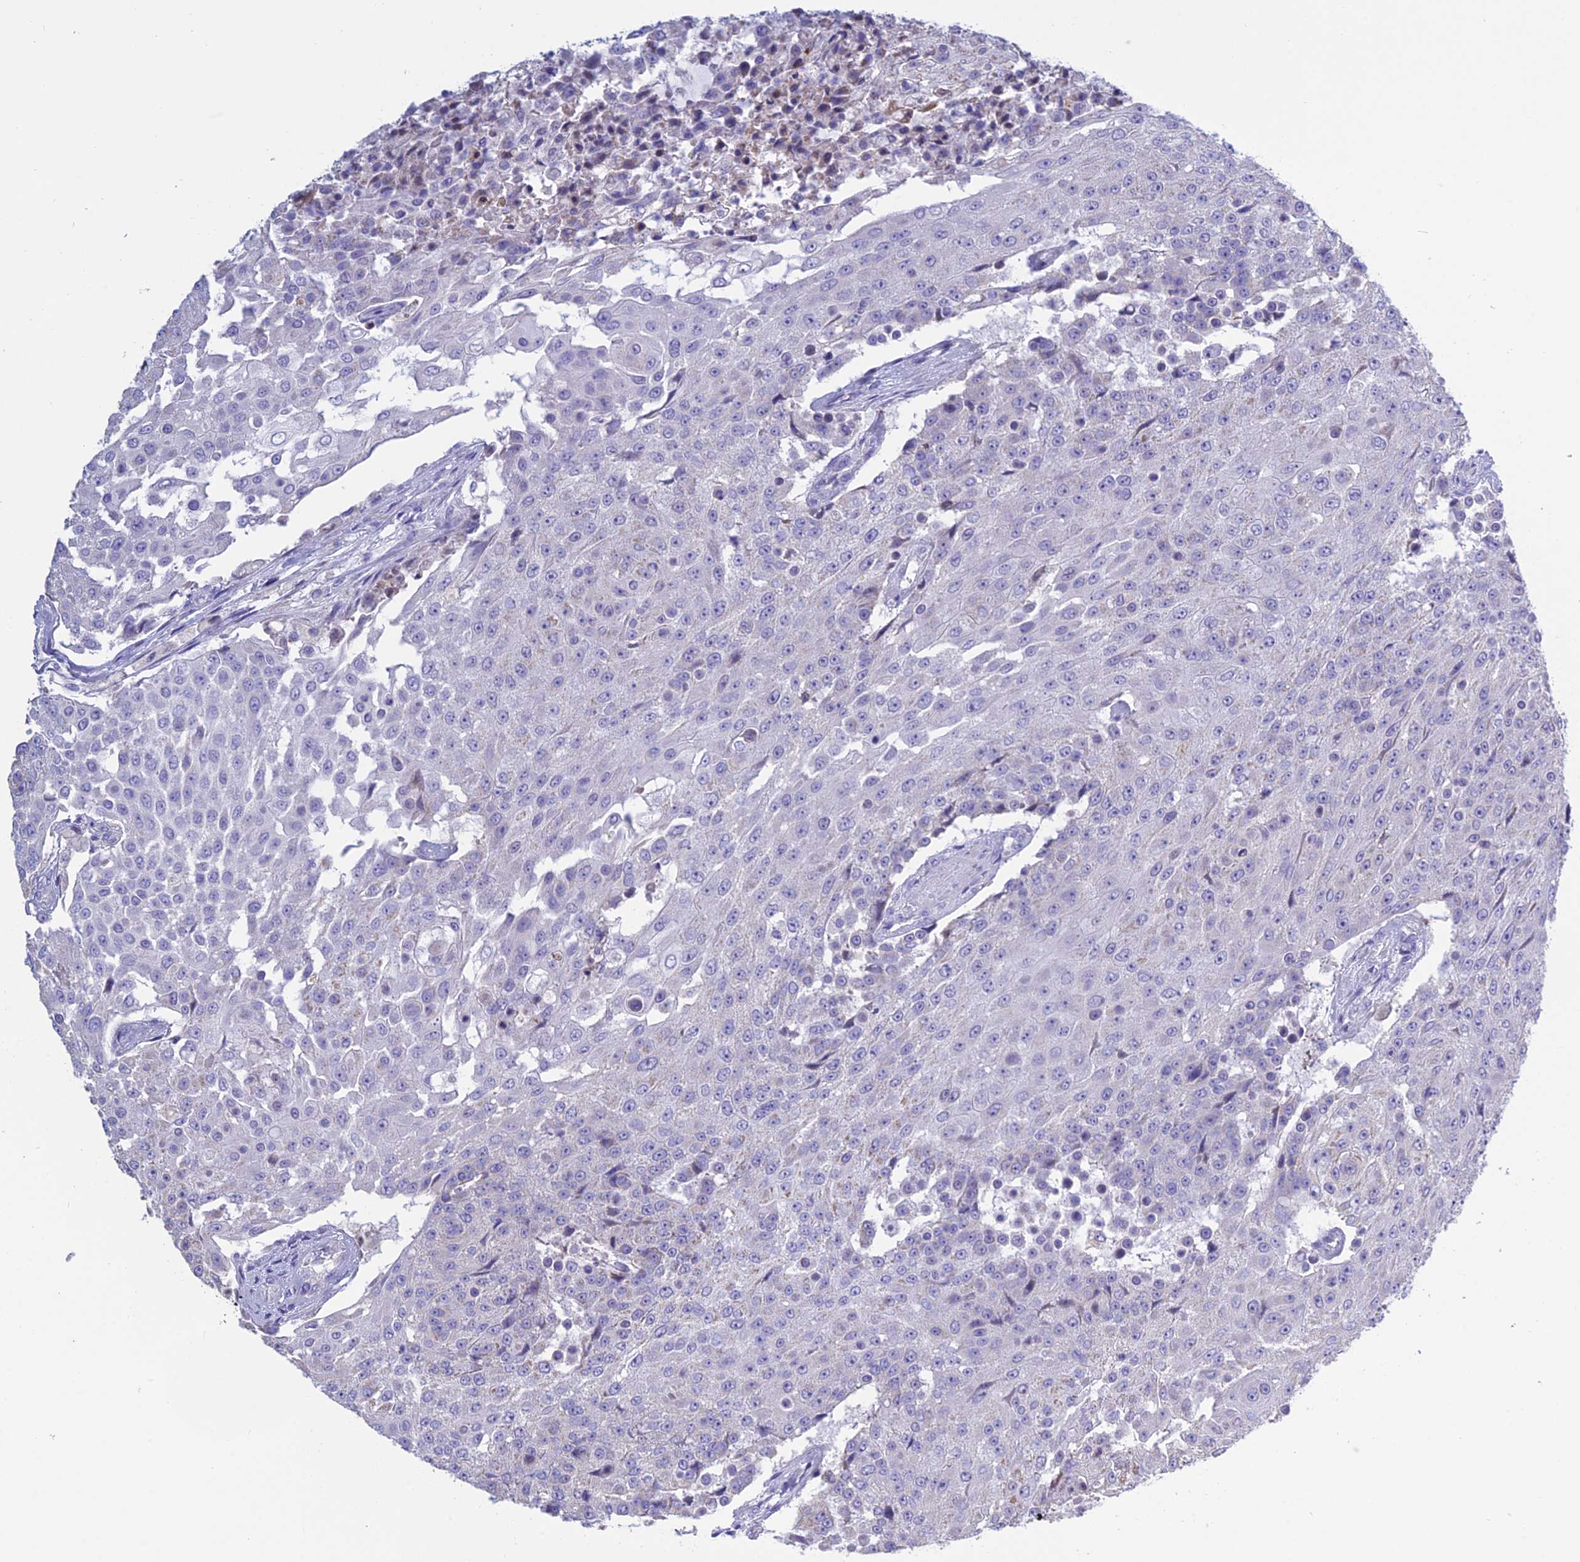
{"staining": {"intensity": "negative", "quantity": "none", "location": "none"}, "tissue": "urothelial cancer", "cell_type": "Tumor cells", "image_type": "cancer", "snomed": [{"axis": "morphology", "description": "Urothelial carcinoma, High grade"}, {"axis": "topography", "description": "Urinary bladder"}], "caption": "This is a micrograph of immunohistochemistry (IHC) staining of high-grade urothelial carcinoma, which shows no staining in tumor cells.", "gene": "BHMT2", "patient": {"sex": "female", "age": 63}}